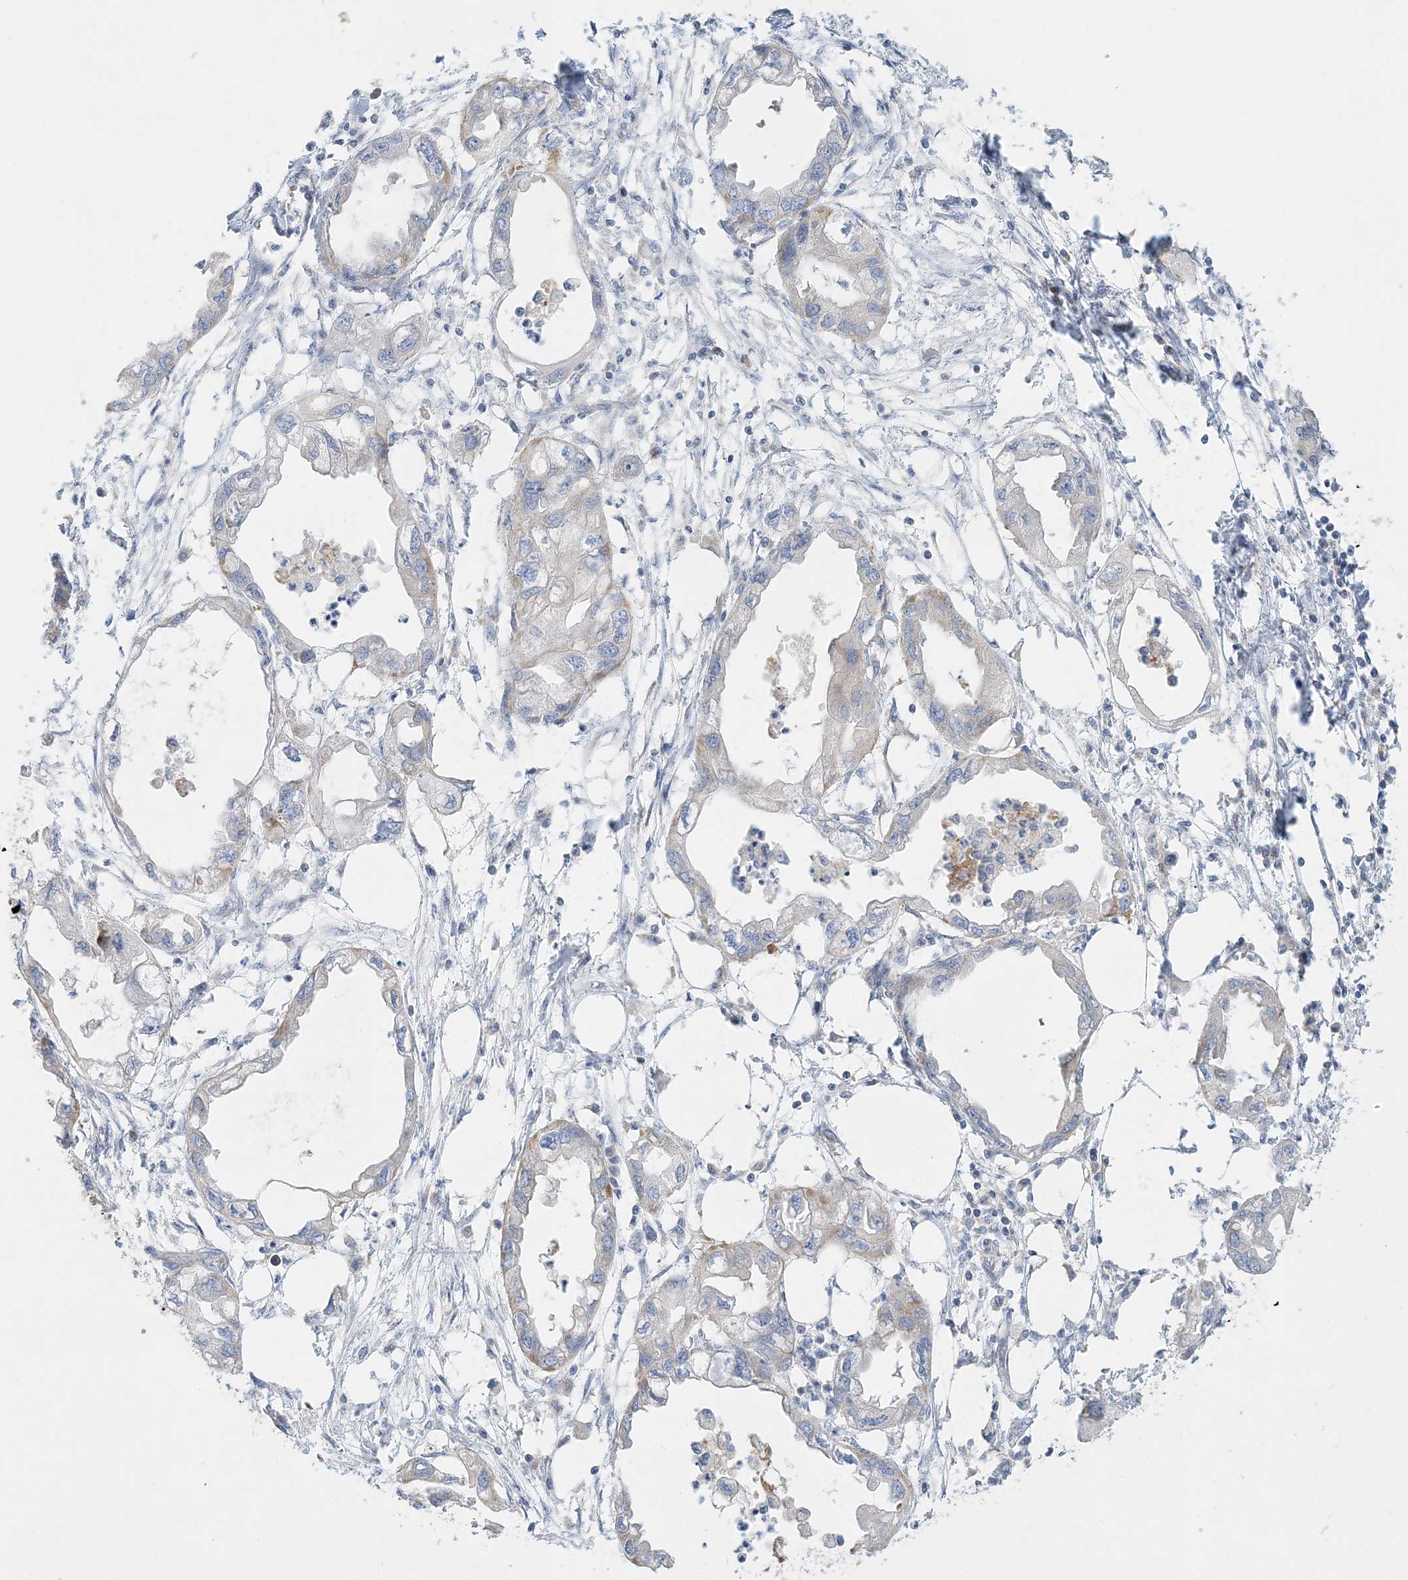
{"staining": {"intensity": "weak", "quantity": "<25%", "location": "cytoplasmic/membranous"}, "tissue": "endometrial cancer", "cell_type": "Tumor cells", "image_type": "cancer", "snomed": [{"axis": "morphology", "description": "Adenocarcinoma, NOS"}, {"axis": "morphology", "description": "Adenocarcinoma, metastatic, NOS"}, {"axis": "topography", "description": "Adipose tissue"}, {"axis": "topography", "description": "Endometrium"}], "caption": "A photomicrograph of metastatic adenocarcinoma (endometrial) stained for a protein demonstrates no brown staining in tumor cells. (DAB immunohistochemistry (IHC) with hematoxylin counter stain).", "gene": "TBC1D14", "patient": {"sex": "female", "age": 67}}